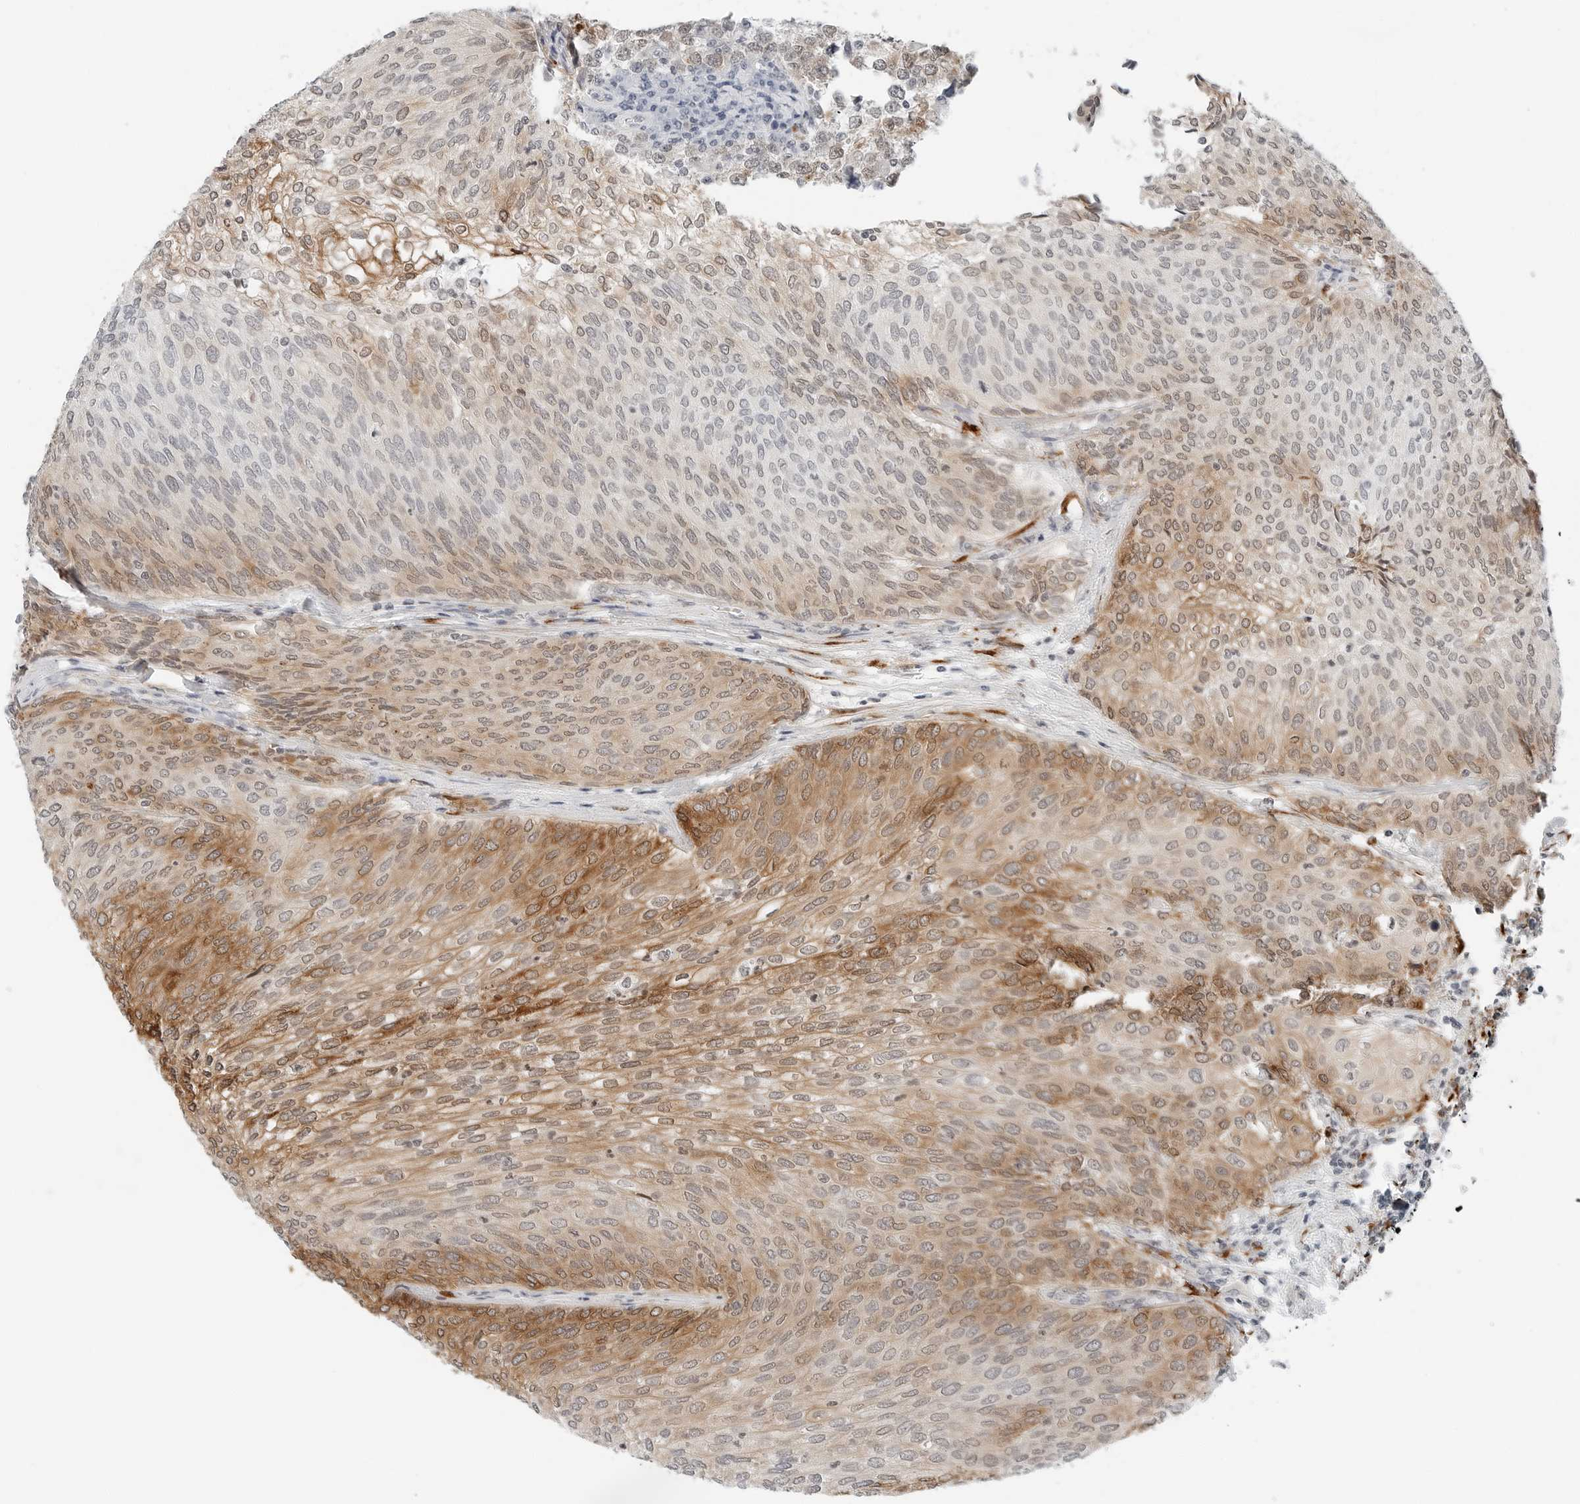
{"staining": {"intensity": "moderate", "quantity": ">75%", "location": "cytoplasmic/membranous,nuclear"}, "tissue": "urothelial cancer", "cell_type": "Tumor cells", "image_type": "cancer", "snomed": [{"axis": "morphology", "description": "Urothelial carcinoma, Low grade"}, {"axis": "topography", "description": "Urinary bladder"}], "caption": "A histopathology image of urothelial cancer stained for a protein demonstrates moderate cytoplasmic/membranous and nuclear brown staining in tumor cells.", "gene": "P4HA2", "patient": {"sex": "female", "age": 79}}